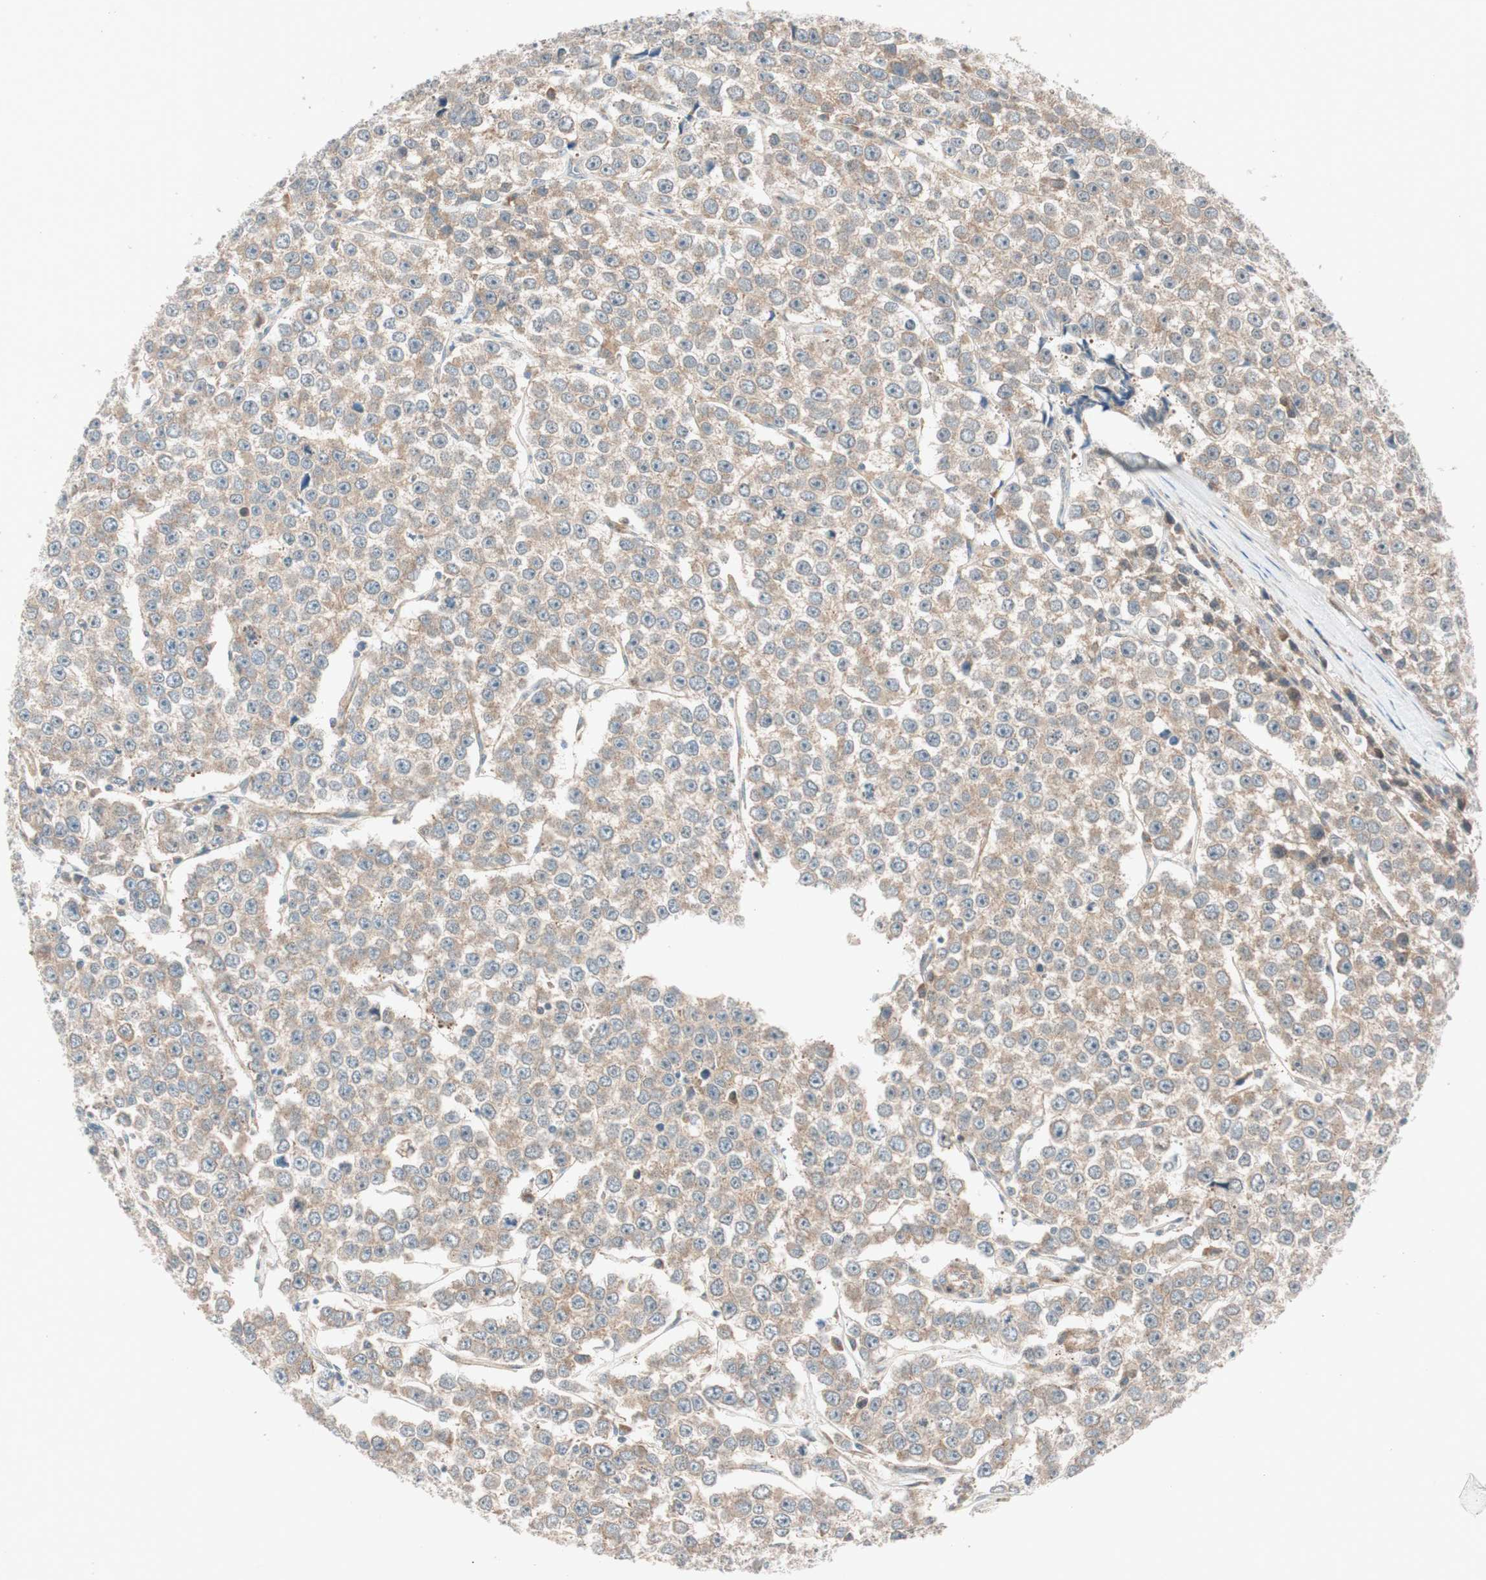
{"staining": {"intensity": "weak", "quantity": ">75%", "location": "cytoplasmic/membranous"}, "tissue": "testis cancer", "cell_type": "Tumor cells", "image_type": "cancer", "snomed": [{"axis": "morphology", "description": "Seminoma, NOS"}, {"axis": "morphology", "description": "Carcinoma, Embryonal, NOS"}, {"axis": "topography", "description": "Testis"}], "caption": "Protein analysis of testis embryonal carcinoma tissue demonstrates weak cytoplasmic/membranous positivity in about >75% of tumor cells.", "gene": "ABI1", "patient": {"sex": "male", "age": 52}}